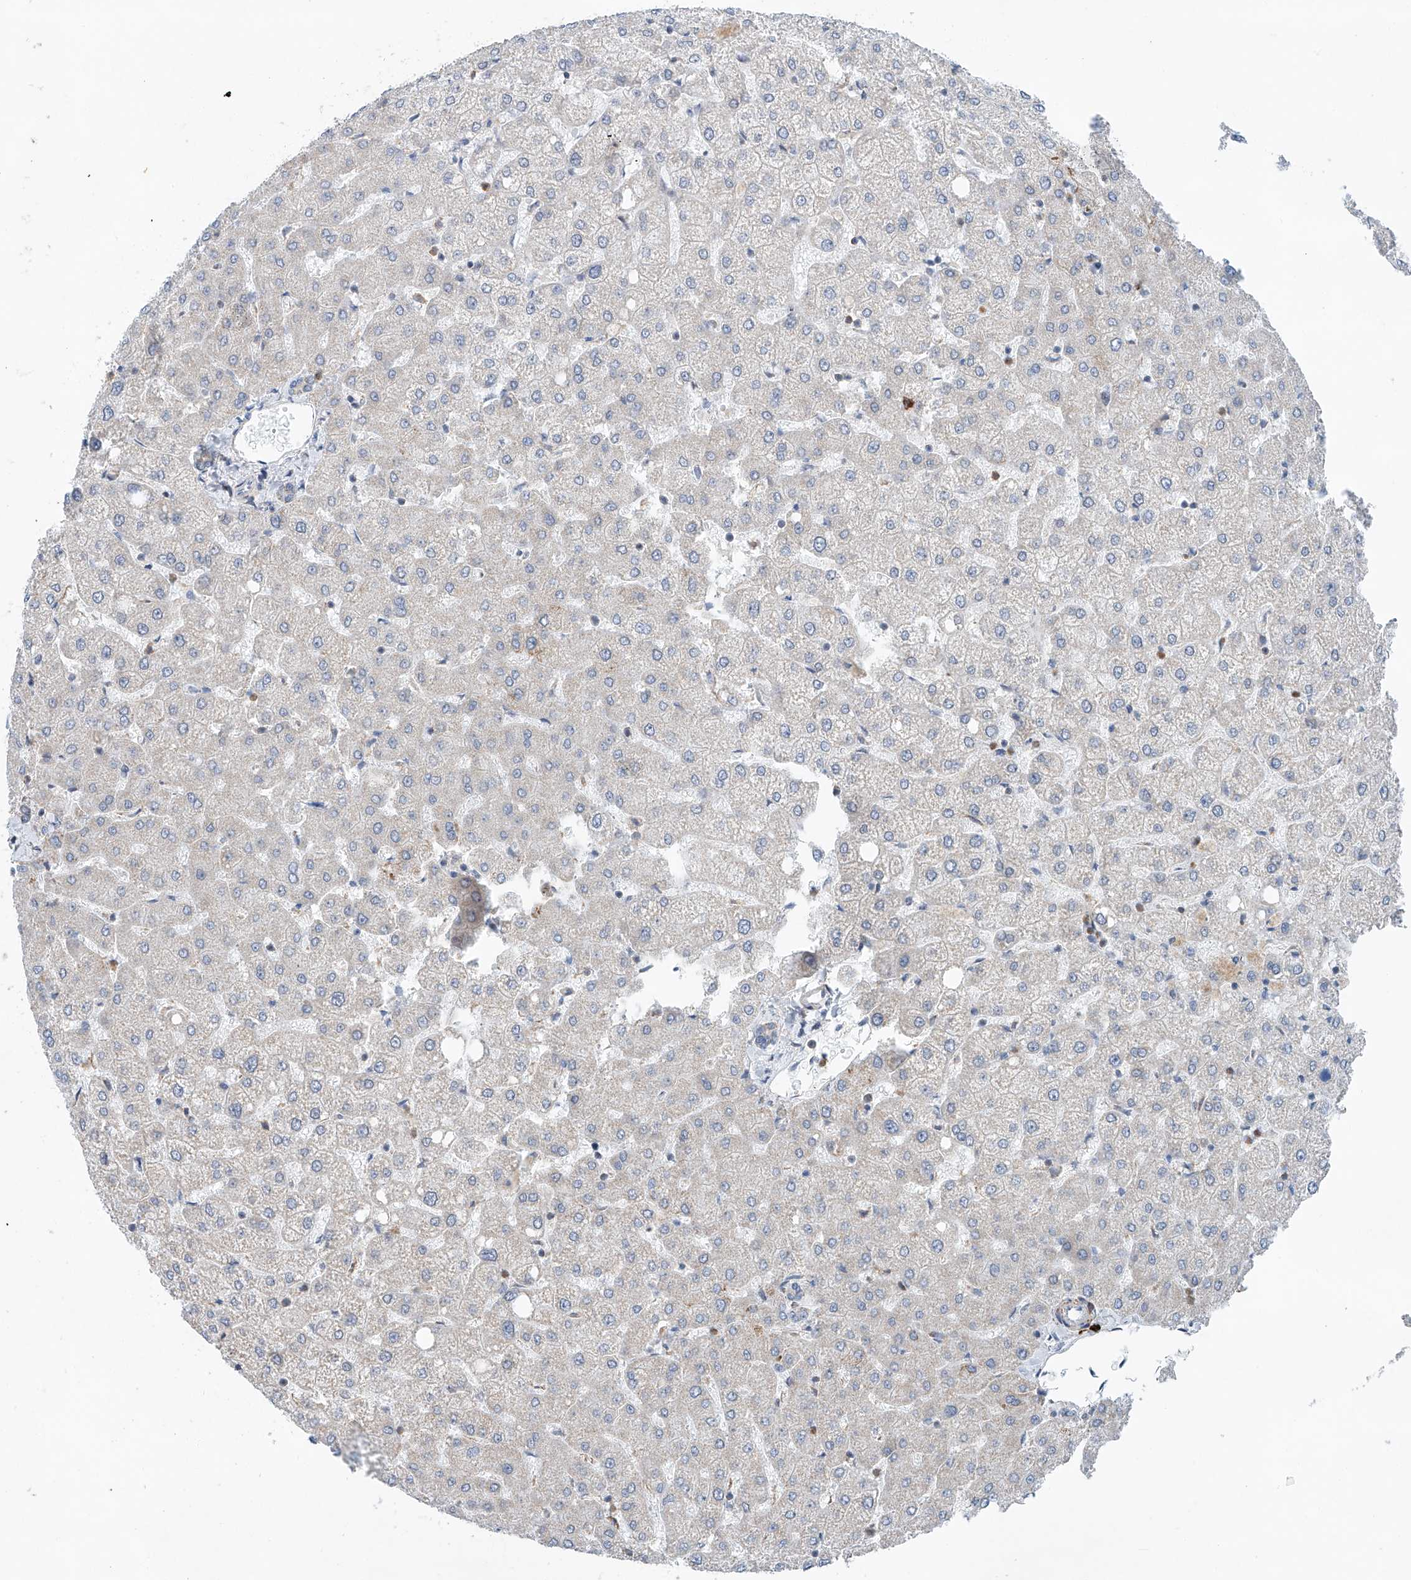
{"staining": {"intensity": "negative", "quantity": "none", "location": "none"}, "tissue": "liver", "cell_type": "Cholangiocytes", "image_type": "normal", "snomed": [{"axis": "morphology", "description": "Normal tissue, NOS"}, {"axis": "topography", "description": "Liver"}], "caption": "Immunohistochemical staining of unremarkable human liver demonstrates no significant positivity in cholangiocytes. (Brightfield microscopy of DAB (3,3'-diaminobenzidine) IHC at high magnification).", "gene": "KLF15", "patient": {"sex": "female", "age": 54}}